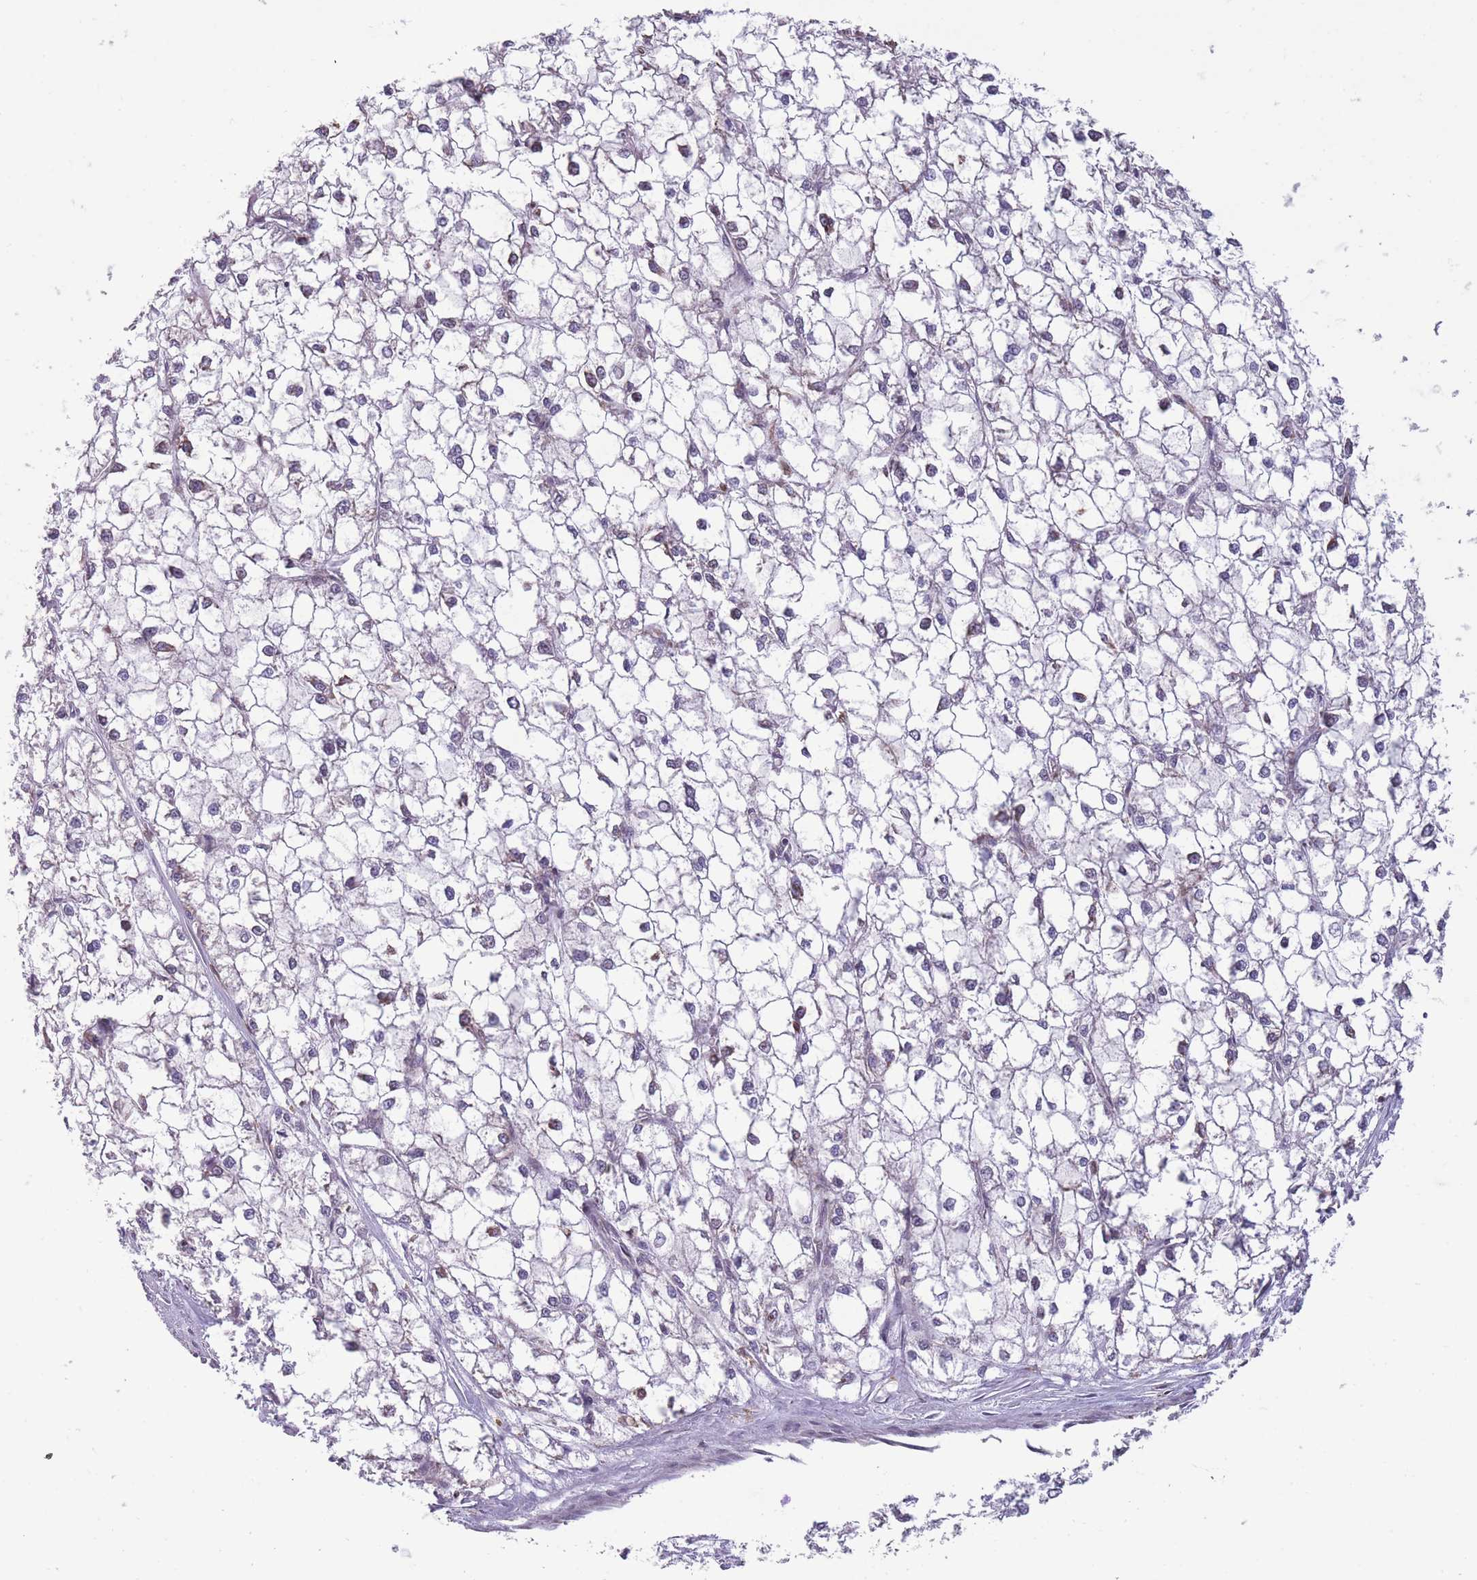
{"staining": {"intensity": "negative", "quantity": "none", "location": "none"}, "tissue": "liver cancer", "cell_type": "Tumor cells", "image_type": "cancer", "snomed": [{"axis": "morphology", "description": "Carcinoma, Hepatocellular, NOS"}, {"axis": "topography", "description": "Liver"}], "caption": "DAB (3,3'-diaminobenzidine) immunohistochemical staining of hepatocellular carcinoma (liver) reveals no significant positivity in tumor cells. The staining was performed using DAB (3,3'-diaminobenzidine) to visualize the protein expression in brown, while the nuclei were stained in blue with hematoxylin (Magnification: 20x).", "gene": "TMEM121", "patient": {"sex": "female", "age": 43}}